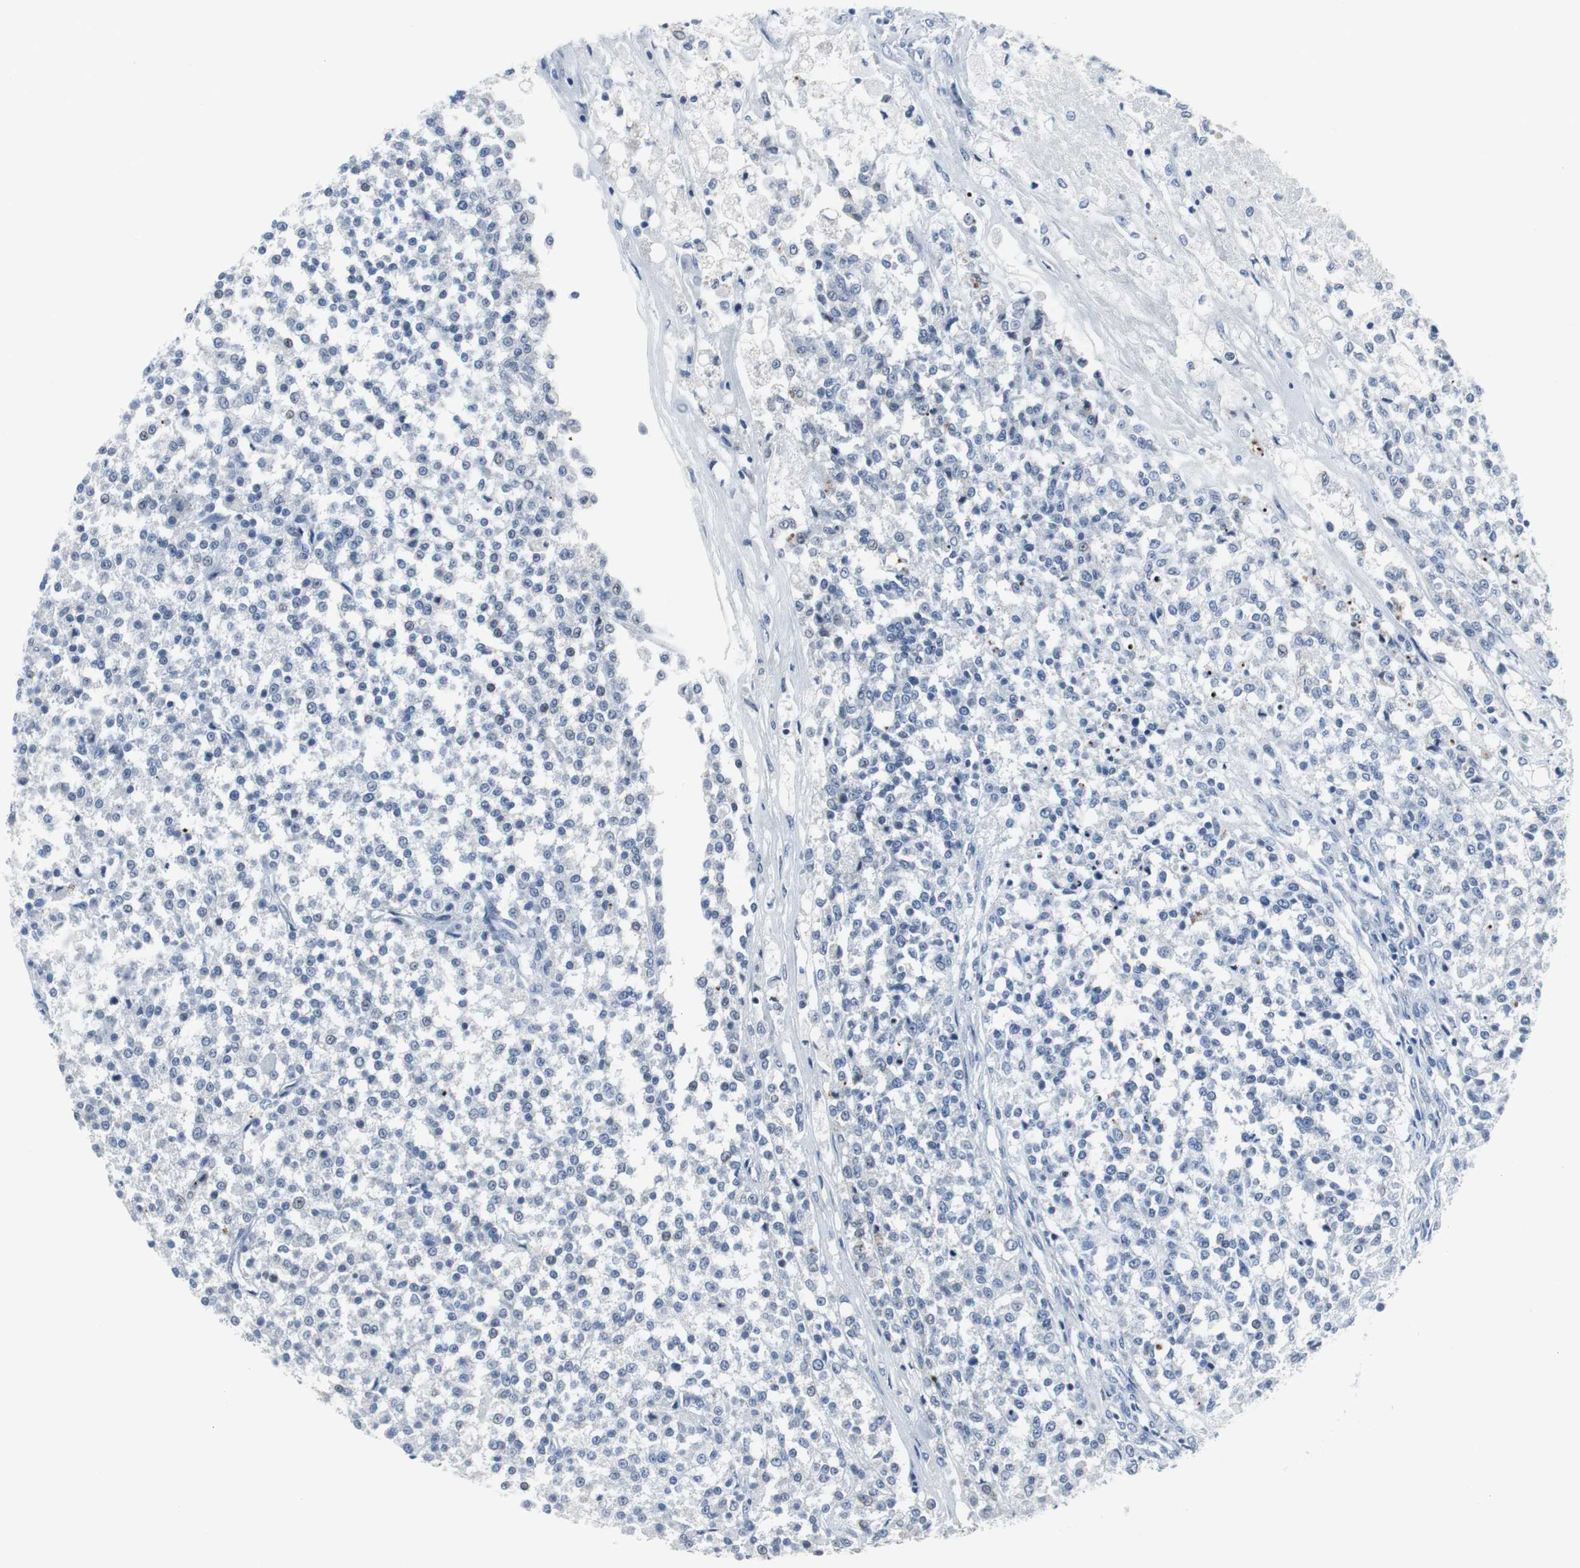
{"staining": {"intensity": "negative", "quantity": "none", "location": "none"}, "tissue": "testis cancer", "cell_type": "Tumor cells", "image_type": "cancer", "snomed": [{"axis": "morphology", "description": "Seminoma, NOS"}, {"axis": "topography", "description": "Testis"}], "caption": "This is a image of immunohistochemistry (IHC) staining of testis cancer (seminoma), which shows no staining in tumor cells. (Immunohistochemistry, brightfield microscopy, high magnification).", "gene": "DOK1", "patient": {"sex": "male", "age": 59}}